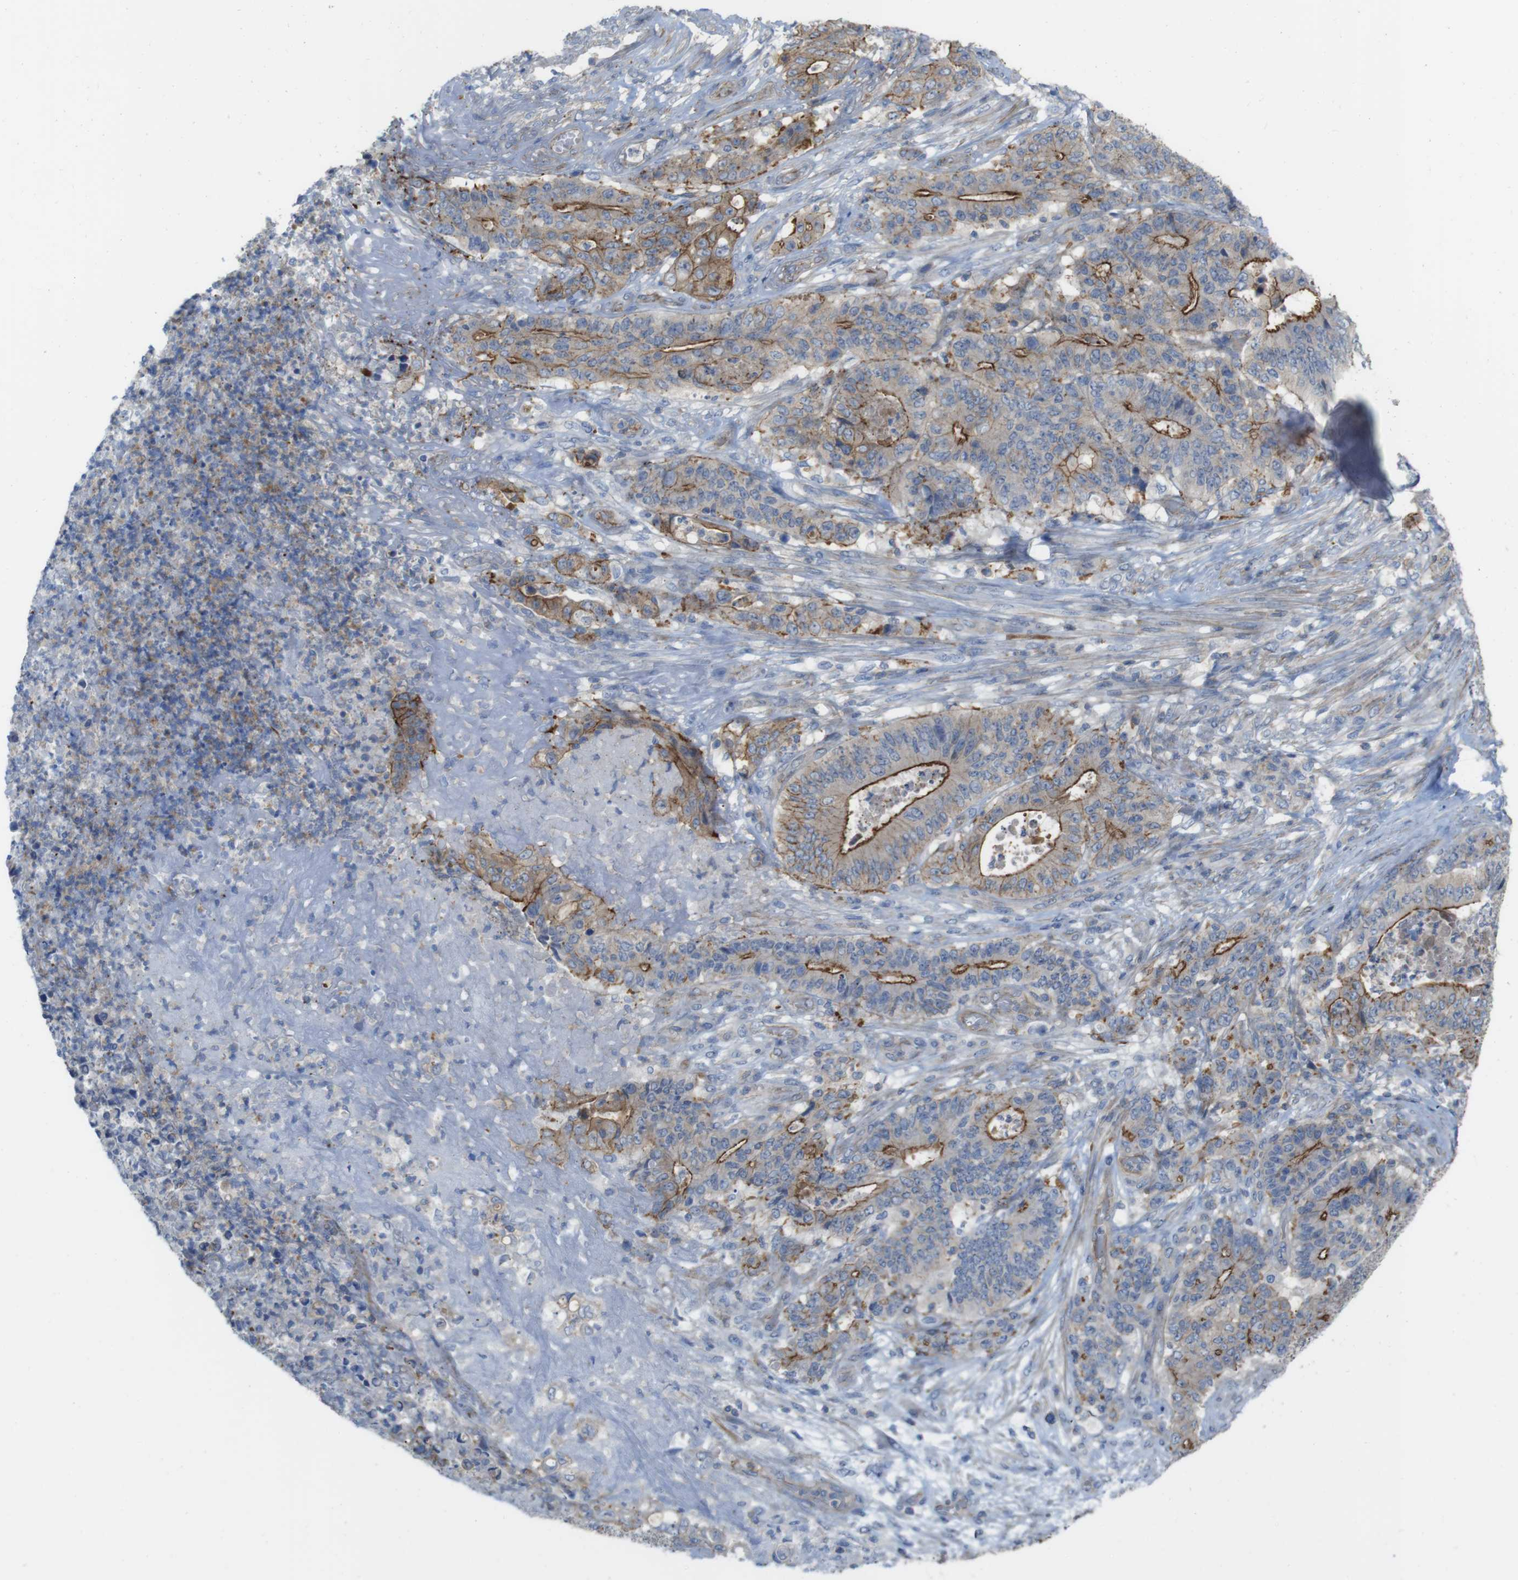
{"staining": {"intensity": "moderate", "quantity": ">75%", "location": "cytoplasmic/membranous"}, "tissue": "stomach cancer", "cell_type": "Tumor cells", "image_type": "cancer", "snomed": [{"axis": "morphology", "description": "Adenocarcinoma, NOS"}, {"axis": "topography", "description": "Stomach"}], "caption": "Brown immunohistochemical staining in stomach adenocarcinoma demonstrates moderate cytoplasmic/membranous expression in about >75% of tumor cells.", "gene": "PREX2", "patient": {"sex": "female", "age": 73}}